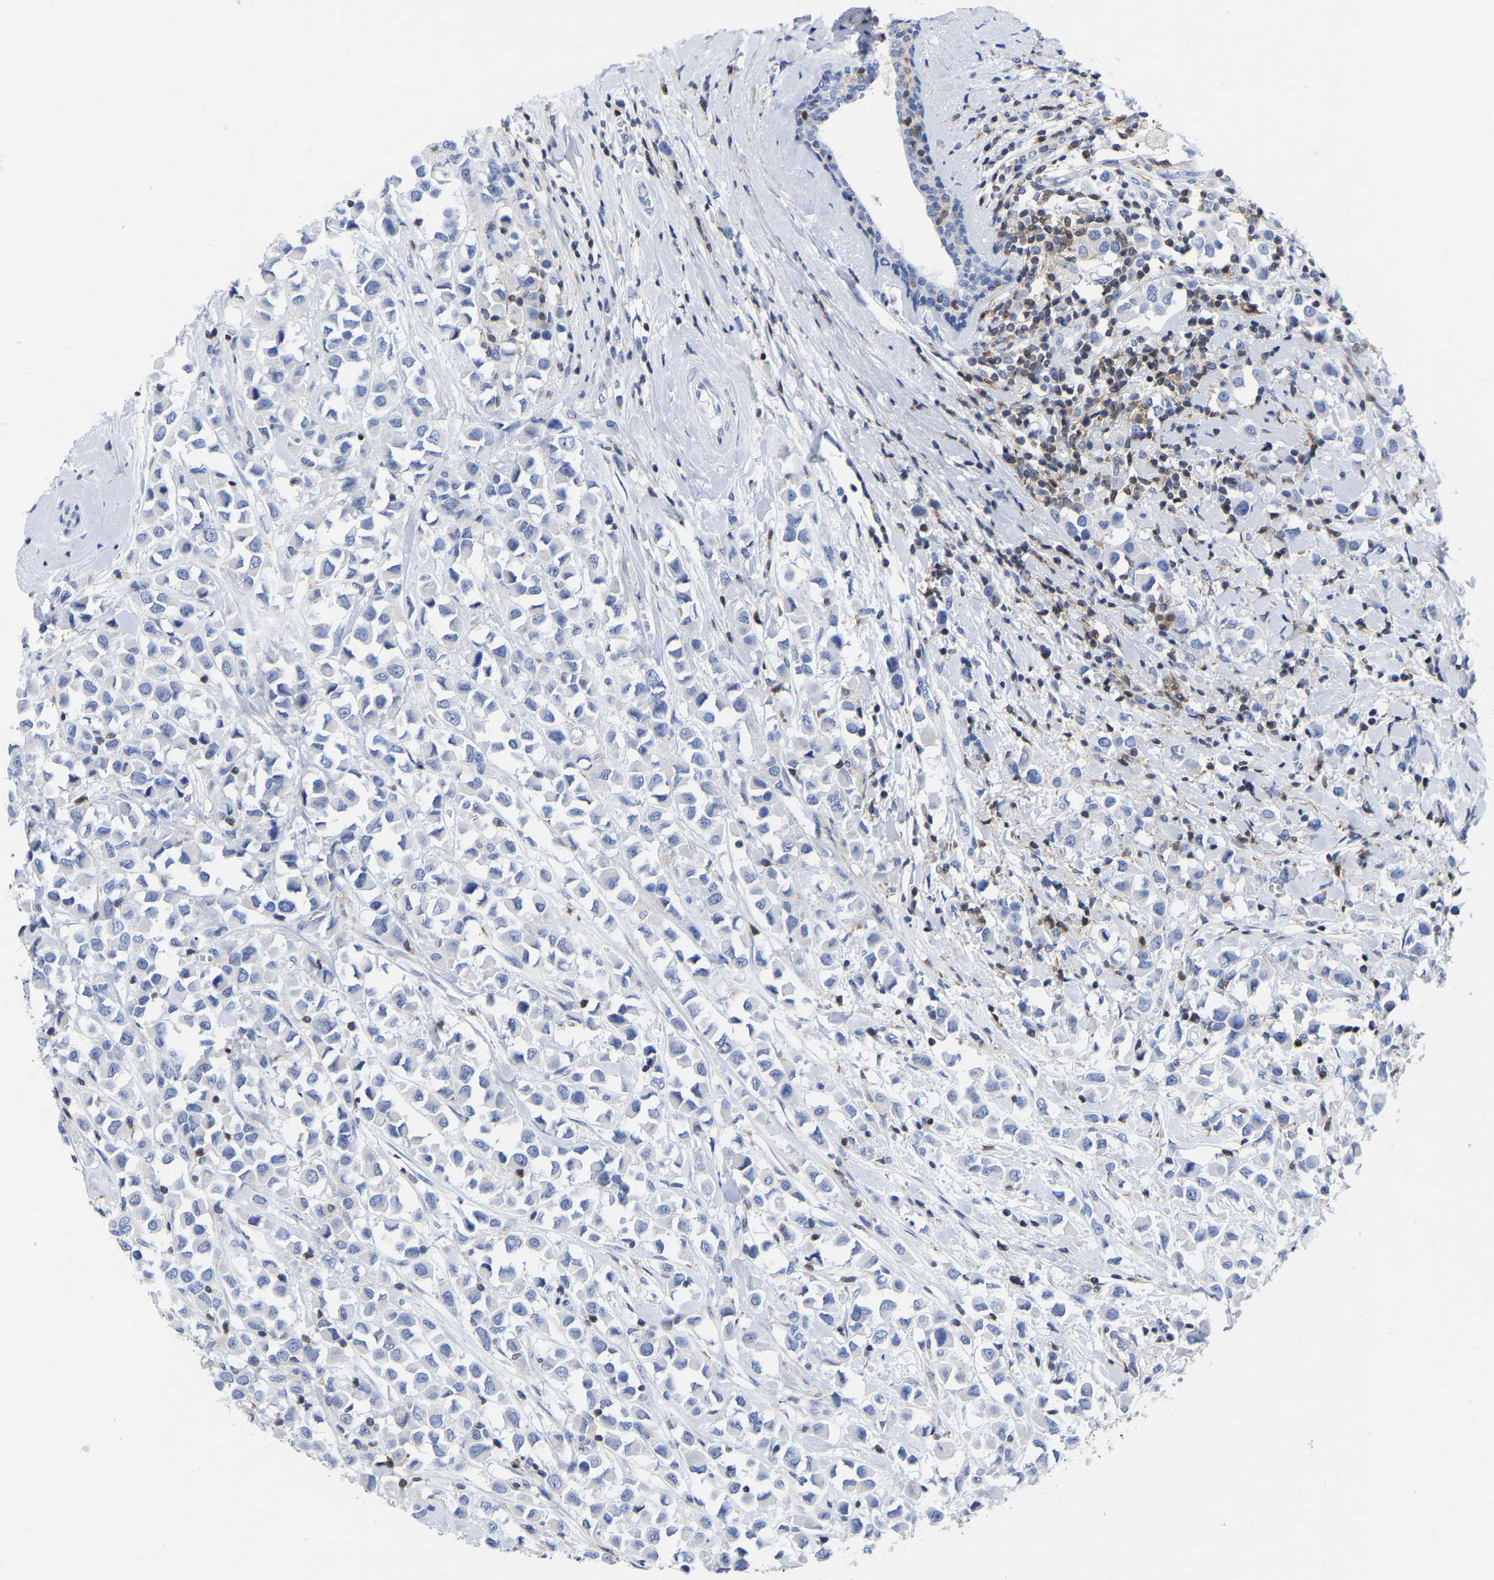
{"staining": {"intensity": "negative", "quantity": "none", "location": "none"}, "tissue": "breast cancer", "cell_type": "Tumor cells", "image_type": "cancer", "snomed": [{"axis": "morphology", "description": "Duct carcinoma"}, {"axis": "topography", "description": "Breast"}], "caption": "High power microscopy histopathology image of an immunohistochemistry (IHC) histopathology image of invasive ductal carcinoma (breast), revealing no significant expression in tumor cells.", "gene": "PTPN7", "patient": {"sex": "female", "age": 61}}